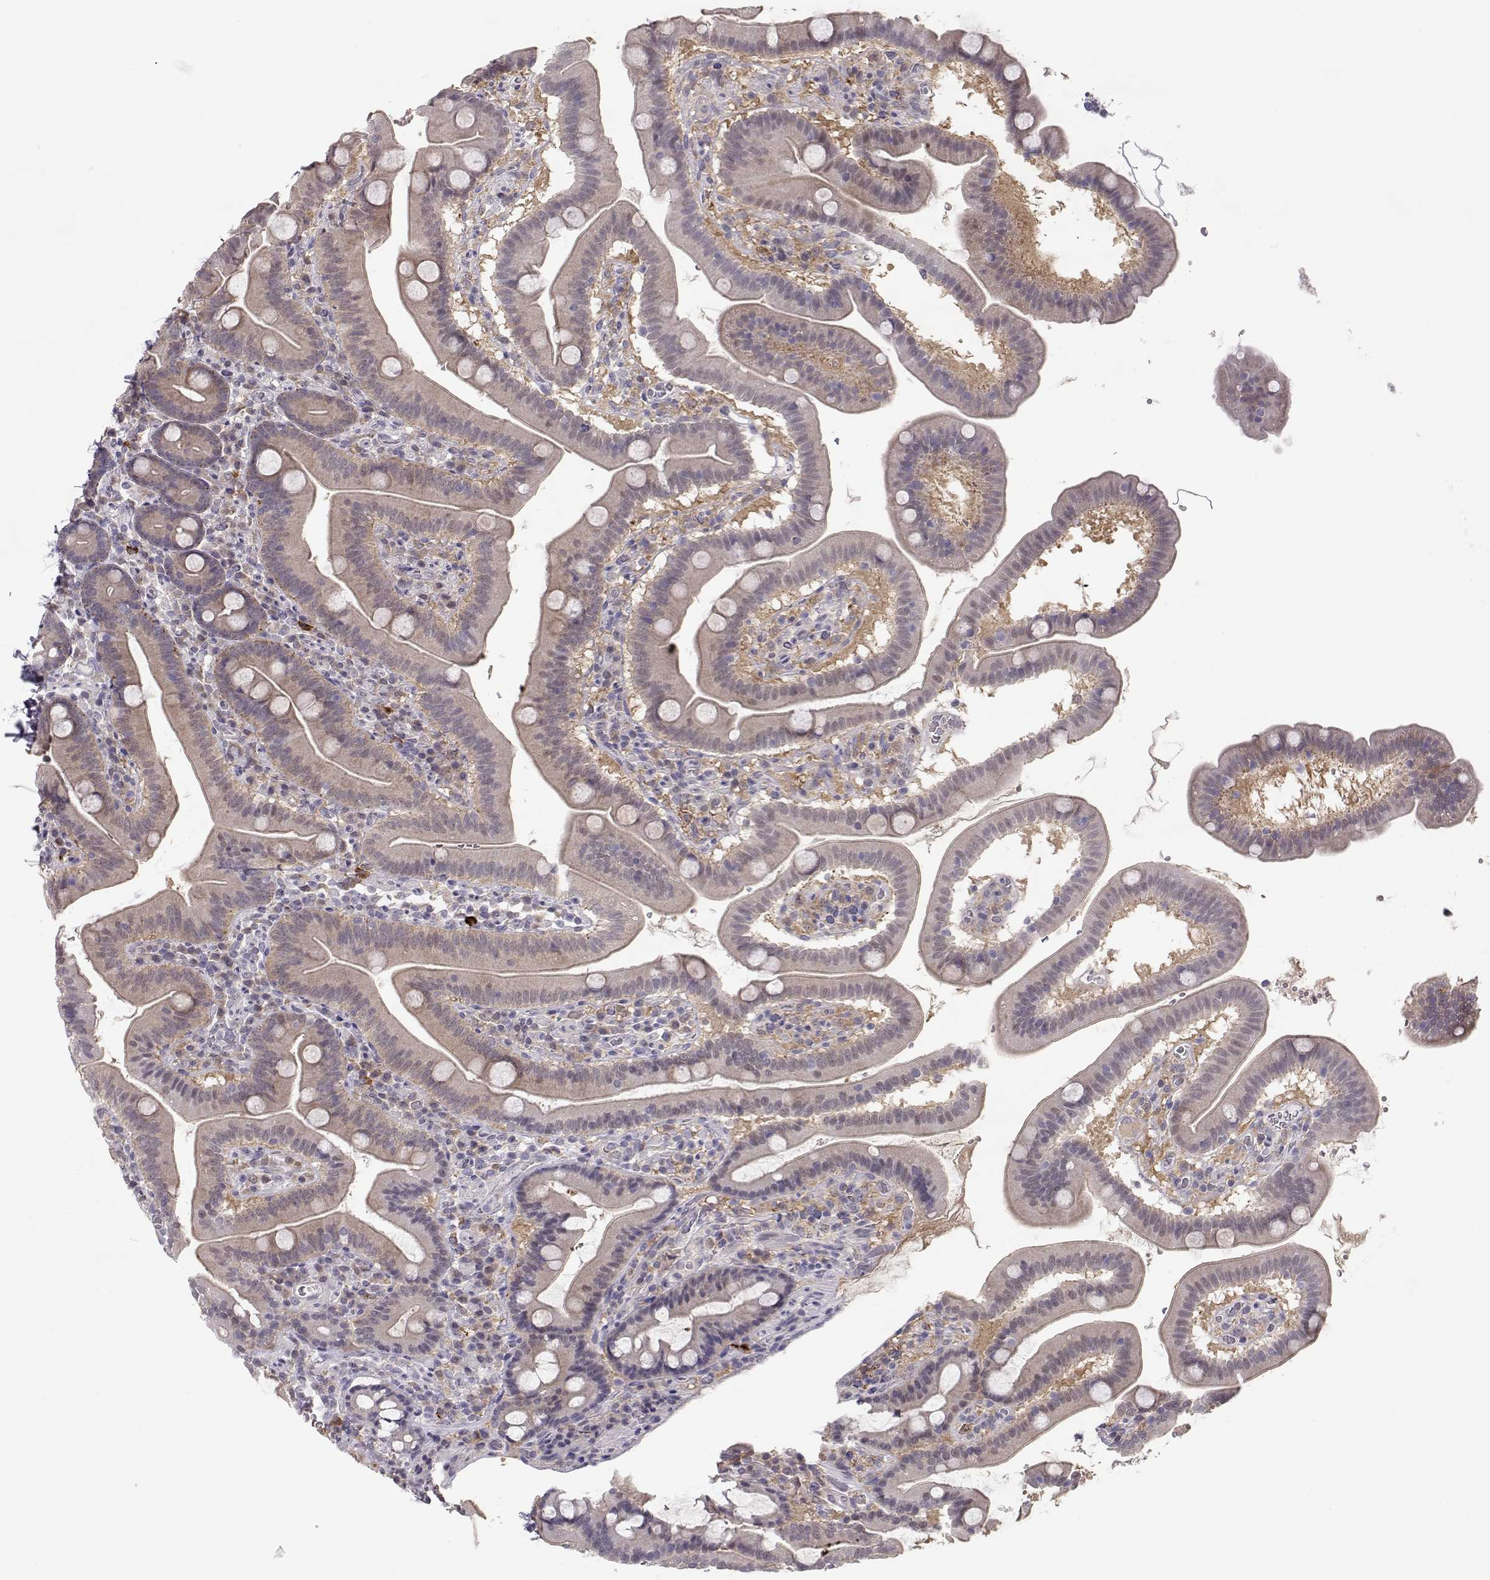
{"staining": {"intensity": "negative", "quantity": "none", "location": "none"}, "tissue": "duodenum", "cell_type": "Glandular cells", "image_type": "normal", "snomed": [{"axis": "morphology", "description": "Normal tissue, NOS"}, {"axis": "topography", "description": "Duodenum"}], "caption": "Protein analysis of normal duodenum displays no significant staining in glandular cells.", "gene": "NPVF", "patient": {"sex": "male", "age": 59}}